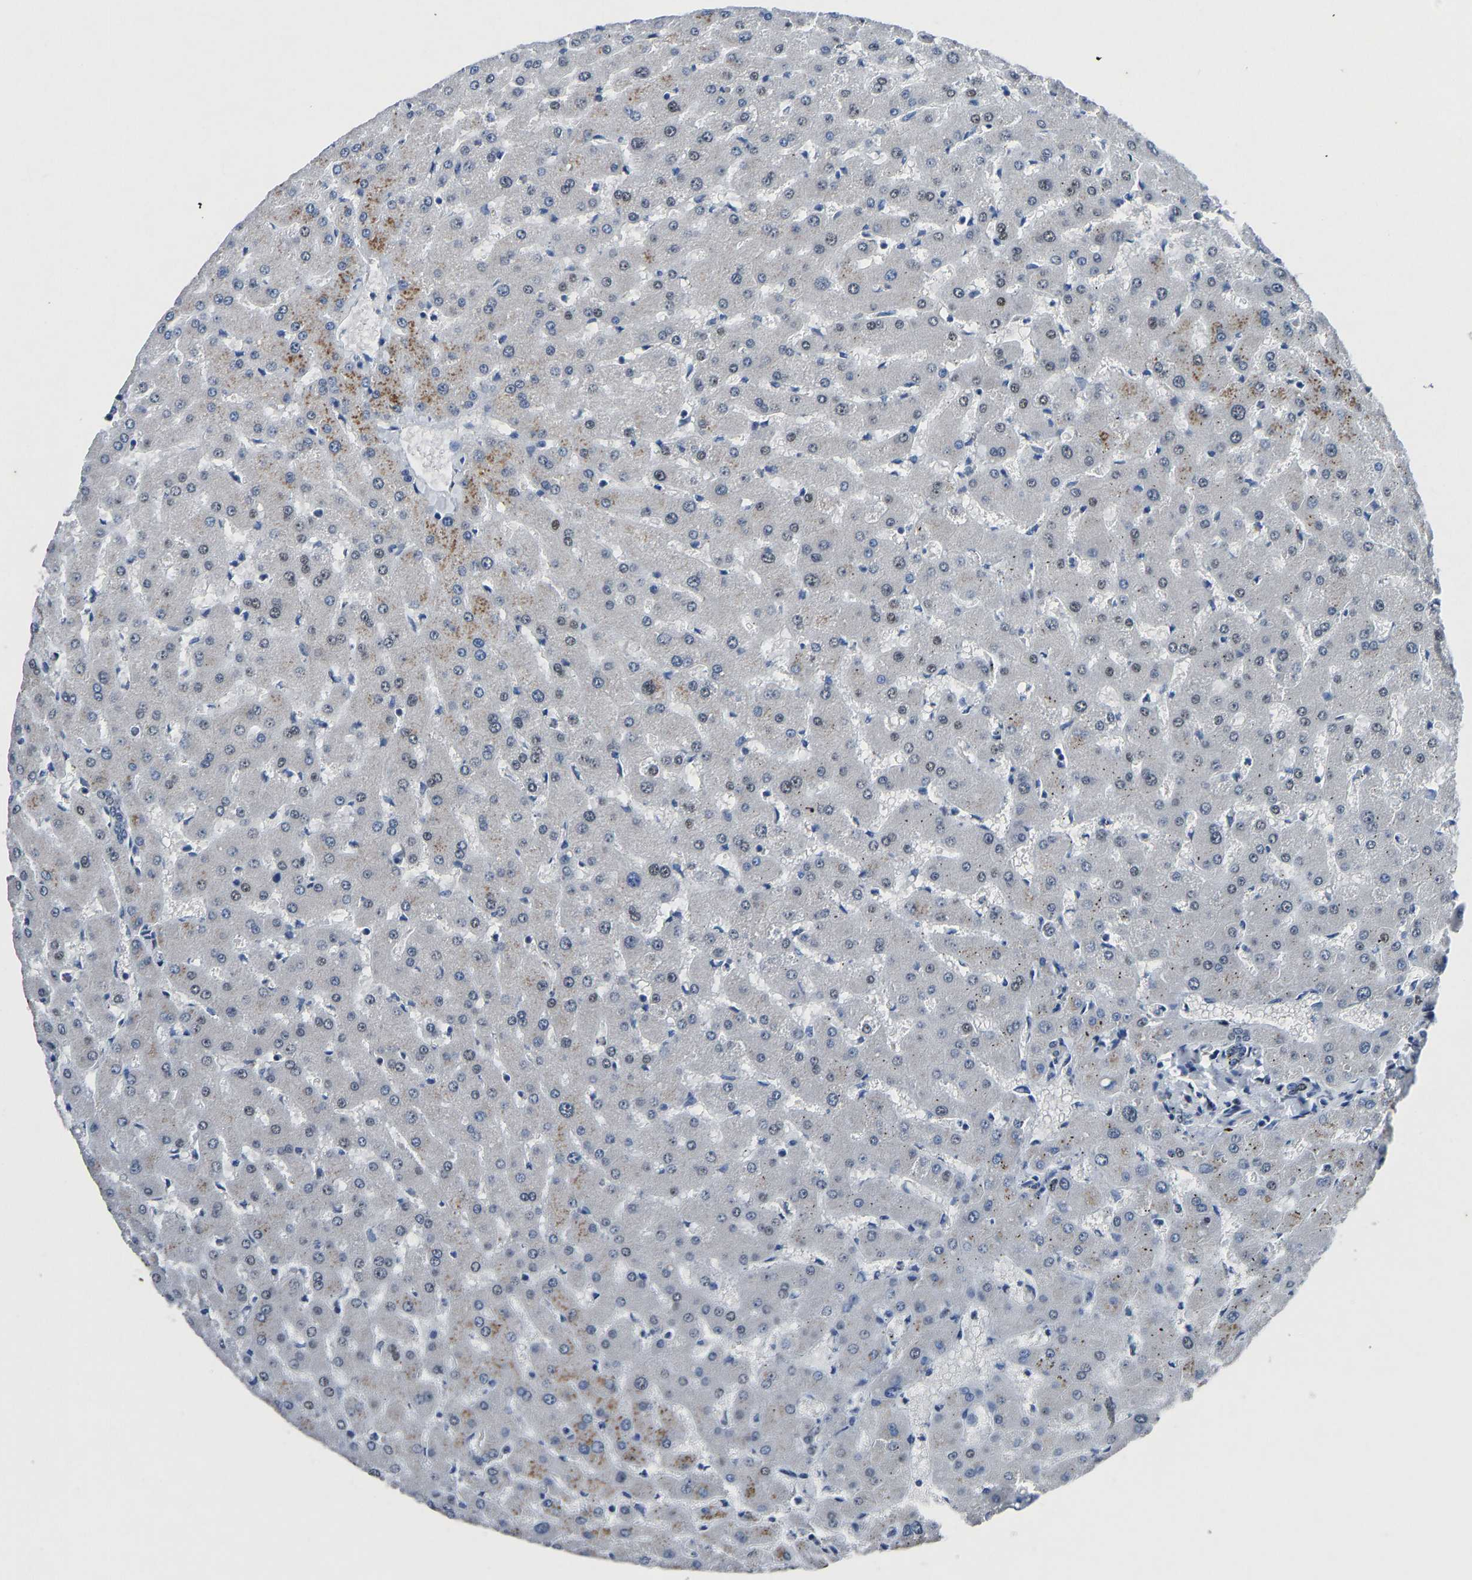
{"staining": {"intensity": "weak", "quantity": "25%-75%", "location": "nuclear"}, "tissue": "liver", "cell_type": "Cholangiocytes", "image_type": "normal", "snomed": [{"axis": "morphology", "description": "Normal tissue, NOS"}, {"axis": "topography", "description": "Liver"}], "caption": "Cholangiocytes show low levels of weak nuclear positivity in about 25%-75% of cells in unremarkable liver.", "gene": "EGR1", "patient": {"sex": "female", "age": 63}}